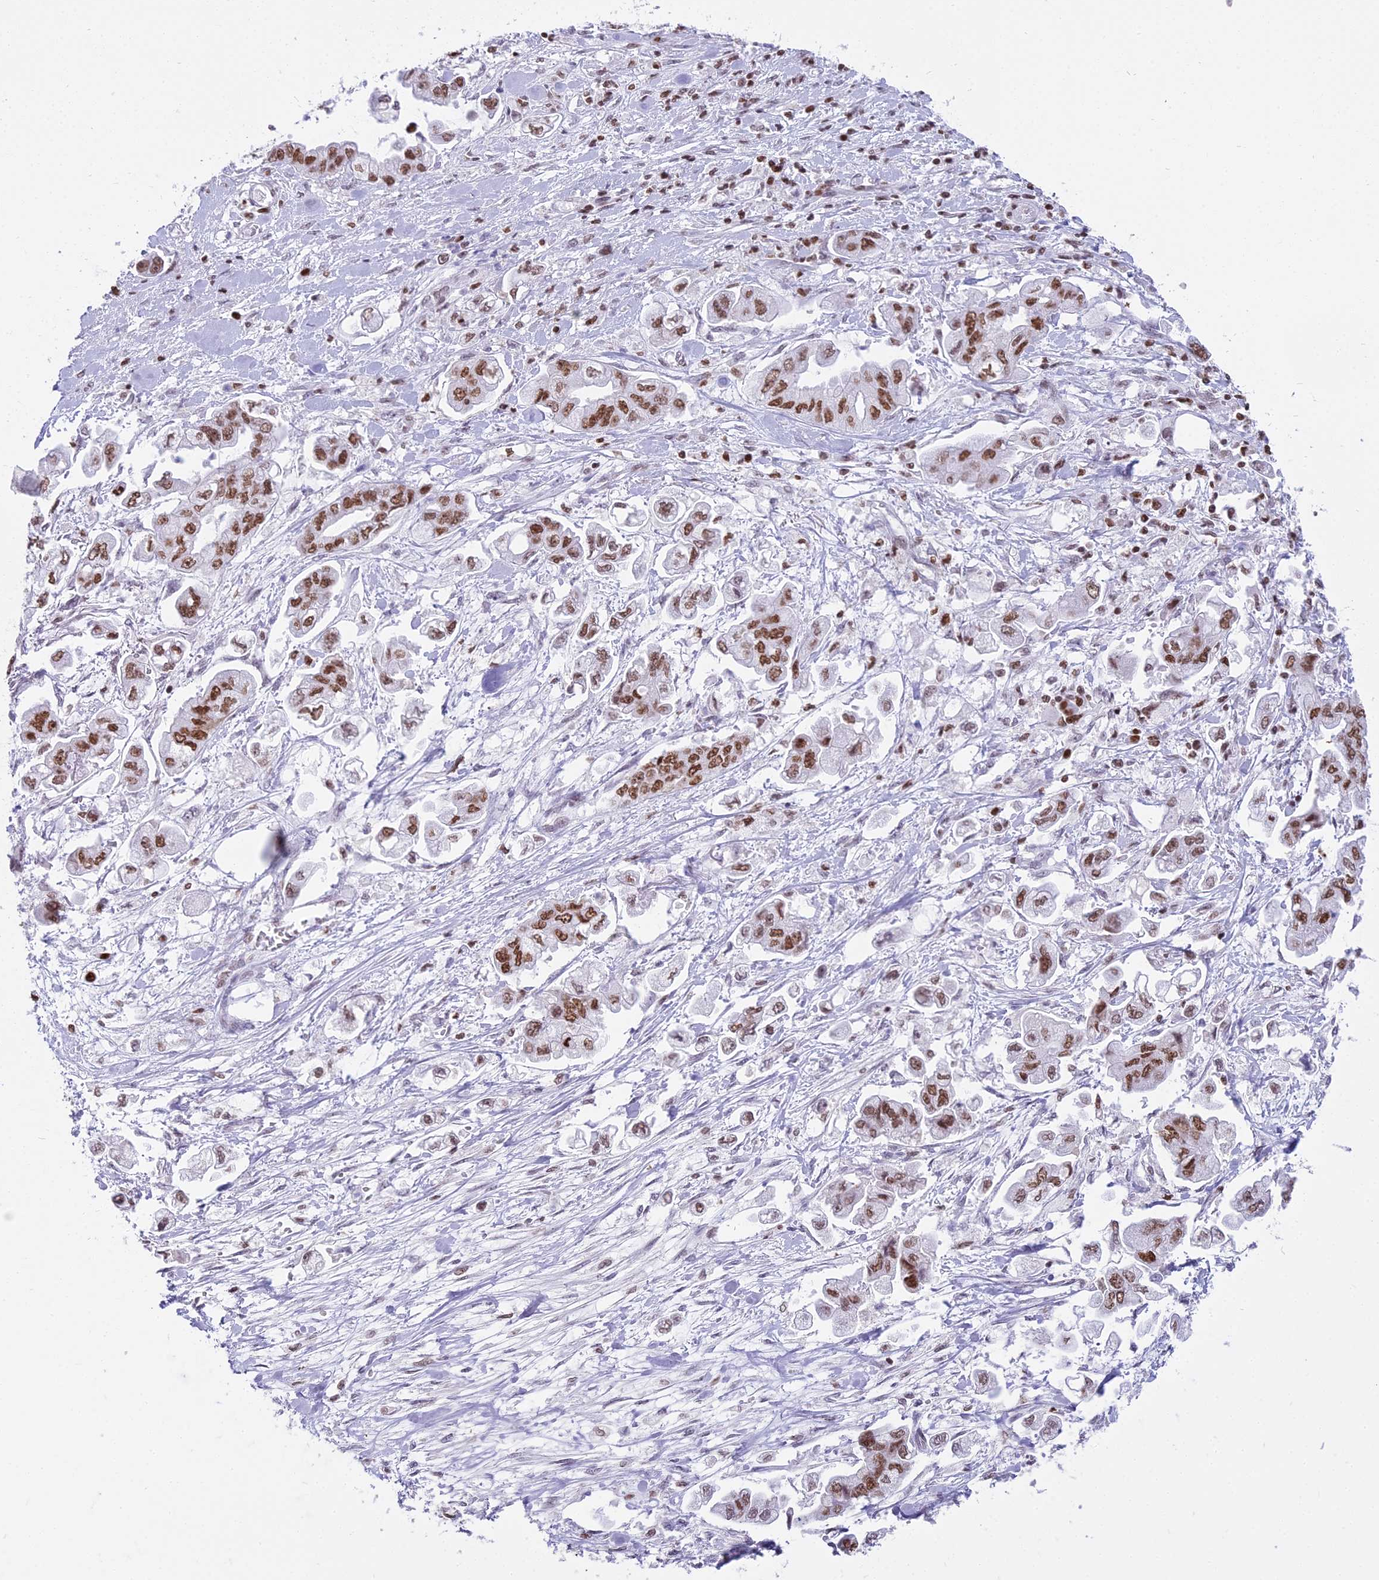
{"staining": {"intensity": "moderate", "quantity": ">75%", "location": "nuclear"}, "tissue": "stomach cancer", "cell_type": "Tumor cells", "image_type": "cancer", "snomed": [{"axis": "morphology", "description": "Adenocarcinoma, NOS"}, {"axis": "topography", "description": "Stomach"}], "caption": "Stomach adenocarcinoma stained with DAB IHC shows medium levels of moderate nuclear staining in approximately >75% of tumor cells.", "gene": "PARP1", "patient": {"sex": "male", "age": 62}}